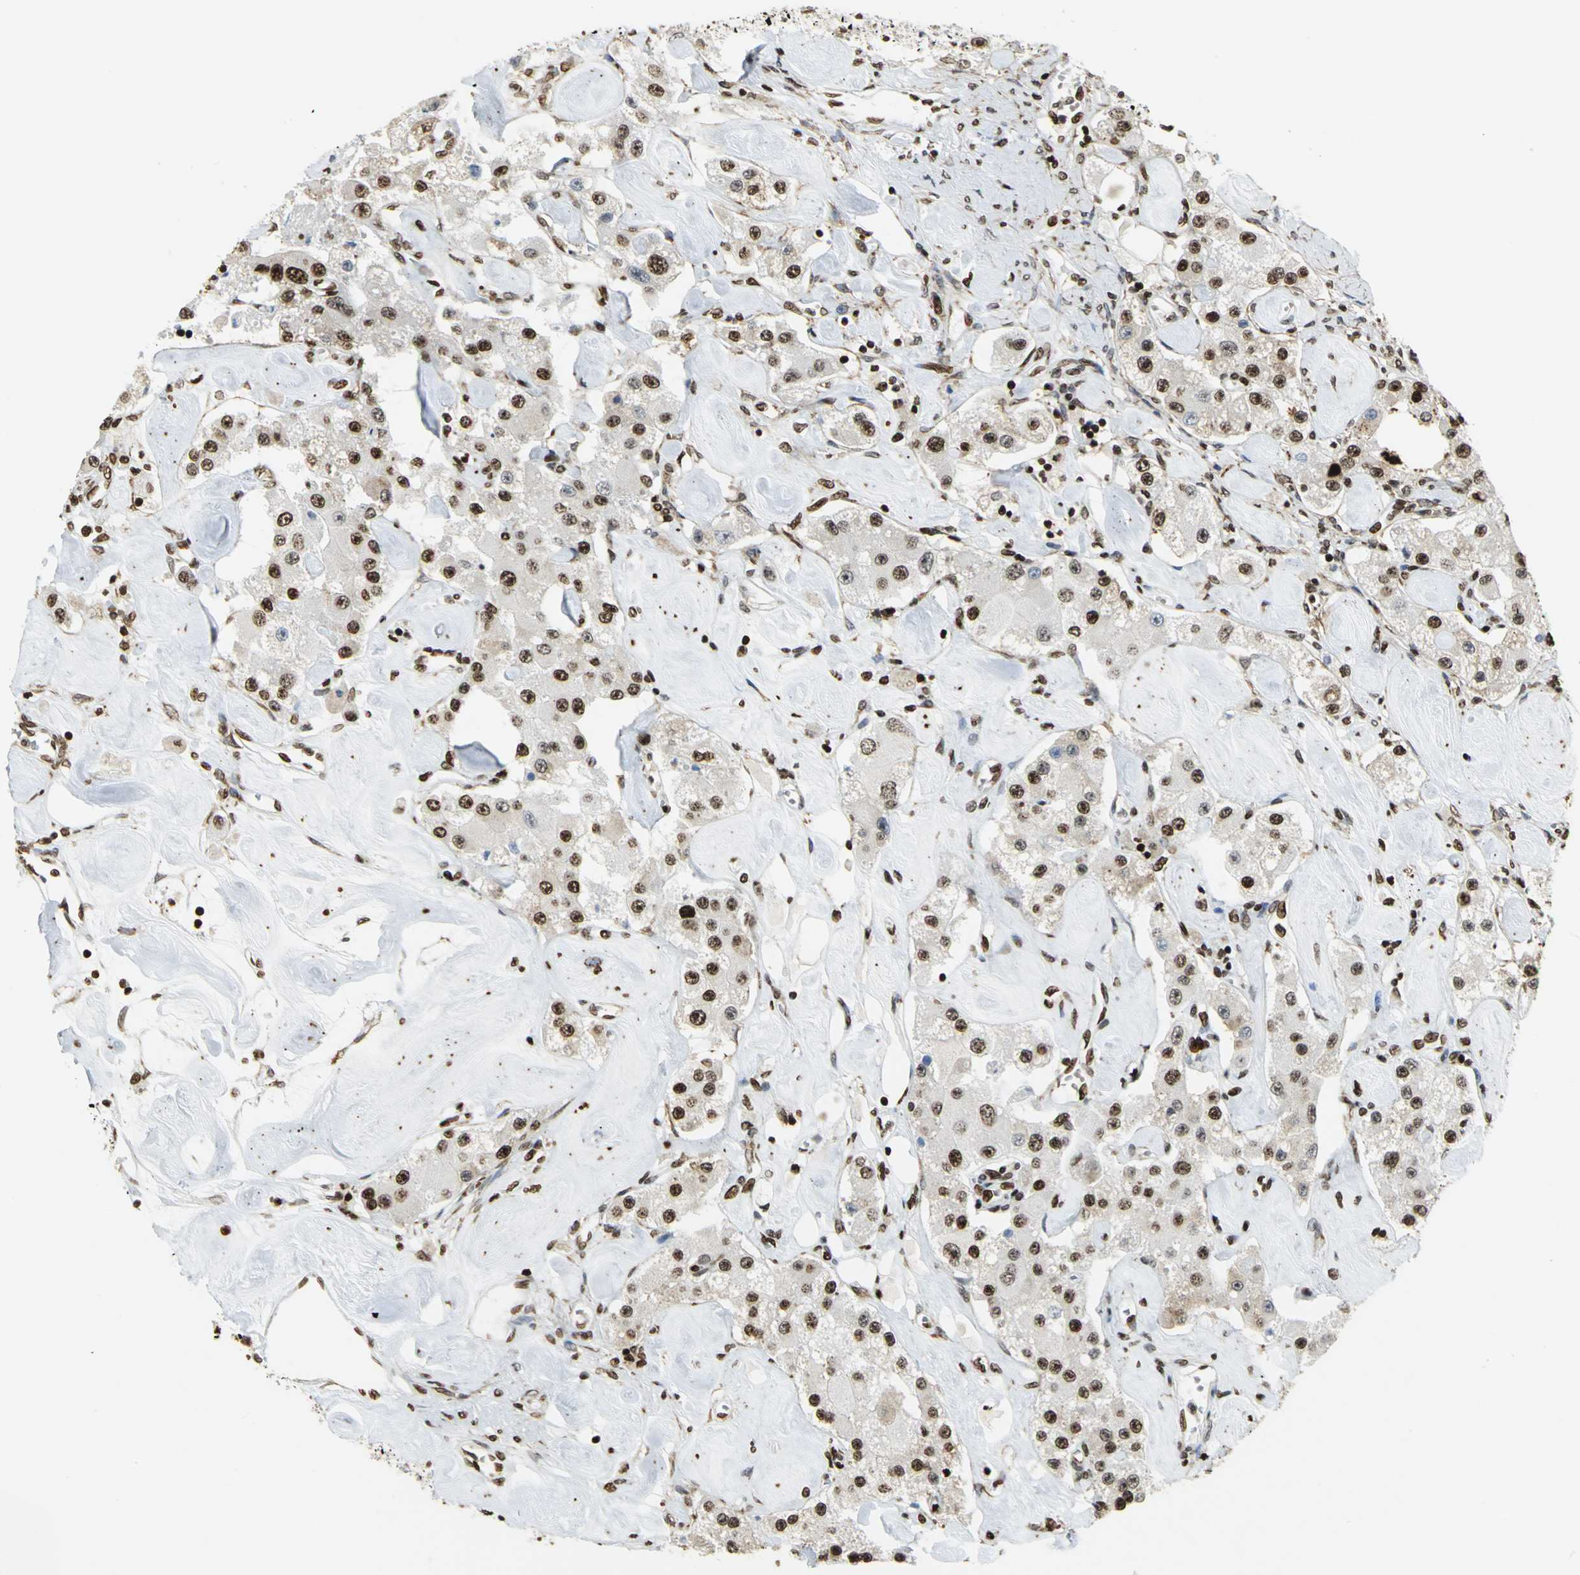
{"staining": {"intensity": "strong", "quantity": ">75%", "location": "nuclear"}, "tissue": "carcinoid", "cell_type": "Tumor cells", "image_type": "cancer", "snomed": [{"axis": "morphology", "description": "Carcinoid, malignant, NOS"}, {"axis": "topography", "description": "Pancreas"}], "caption": "Immunohistochemistry (IHC) of human malignant carcinoid reveals high levels of strong nuclear staining in approximately >75% of tumor cells.", "gene": "HMGB1", "patient": {"sex": "male", "age": 41}}